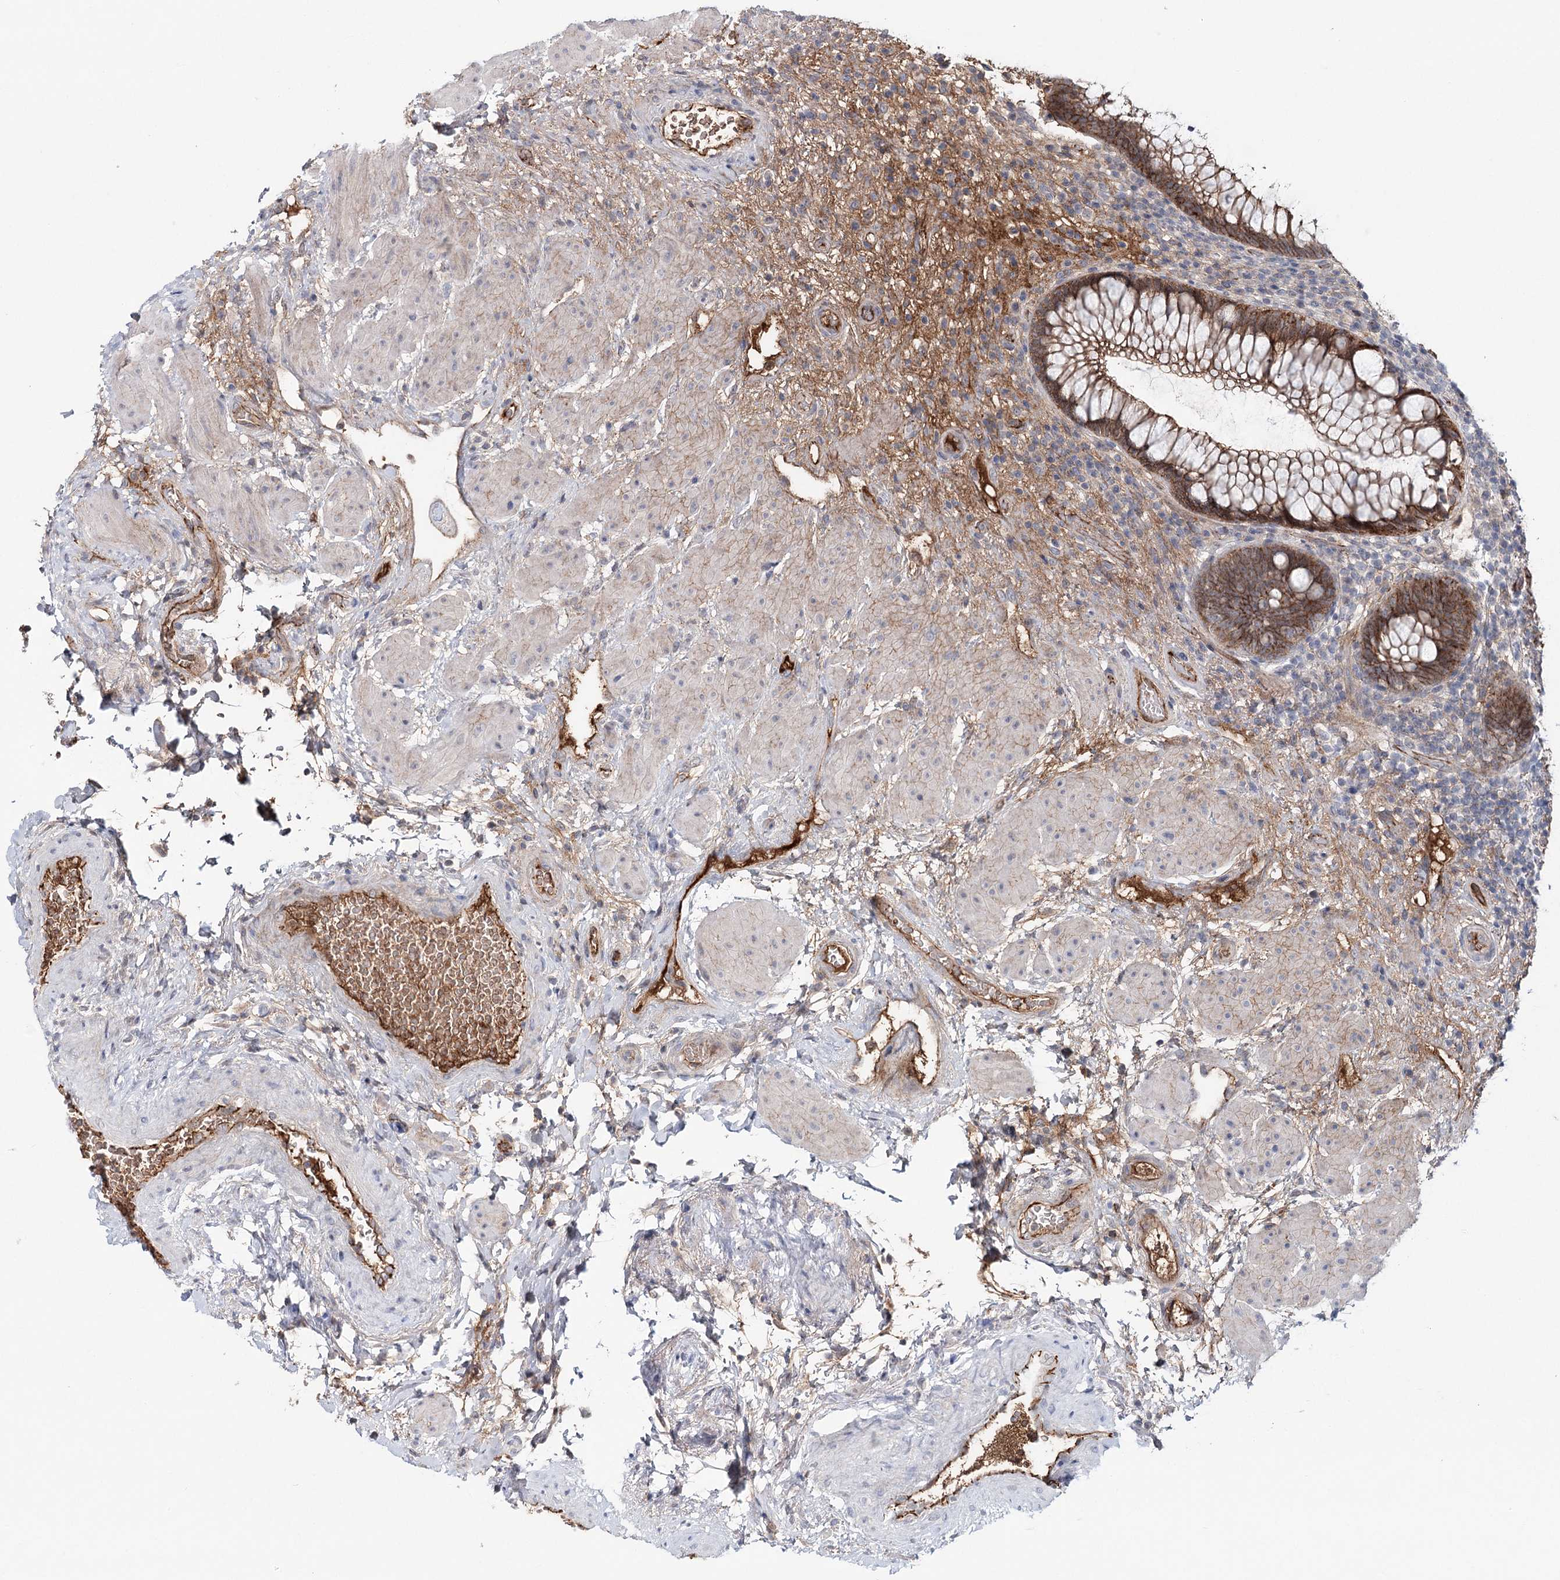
{"staining": {"intensity": "moderate", "quantity": ">75%", "location": "cytoplasmic/membranous"}, "tissue": "rectum", "cell_type": "Glandular cells", "image_type": "normal", "snomed": [{"axis": "morphology", "description": "Normal tissue, NOS"}, {"axis": "topography", "description": "Rectum"}], "caption": "Human rectum stained for a protein (brown) displays moderate cytoplasmic/membranous positive expression in approximately >75% of glandular cells.", "gene": "PKP4", "patient": {"sex": "male", "age": 51}}